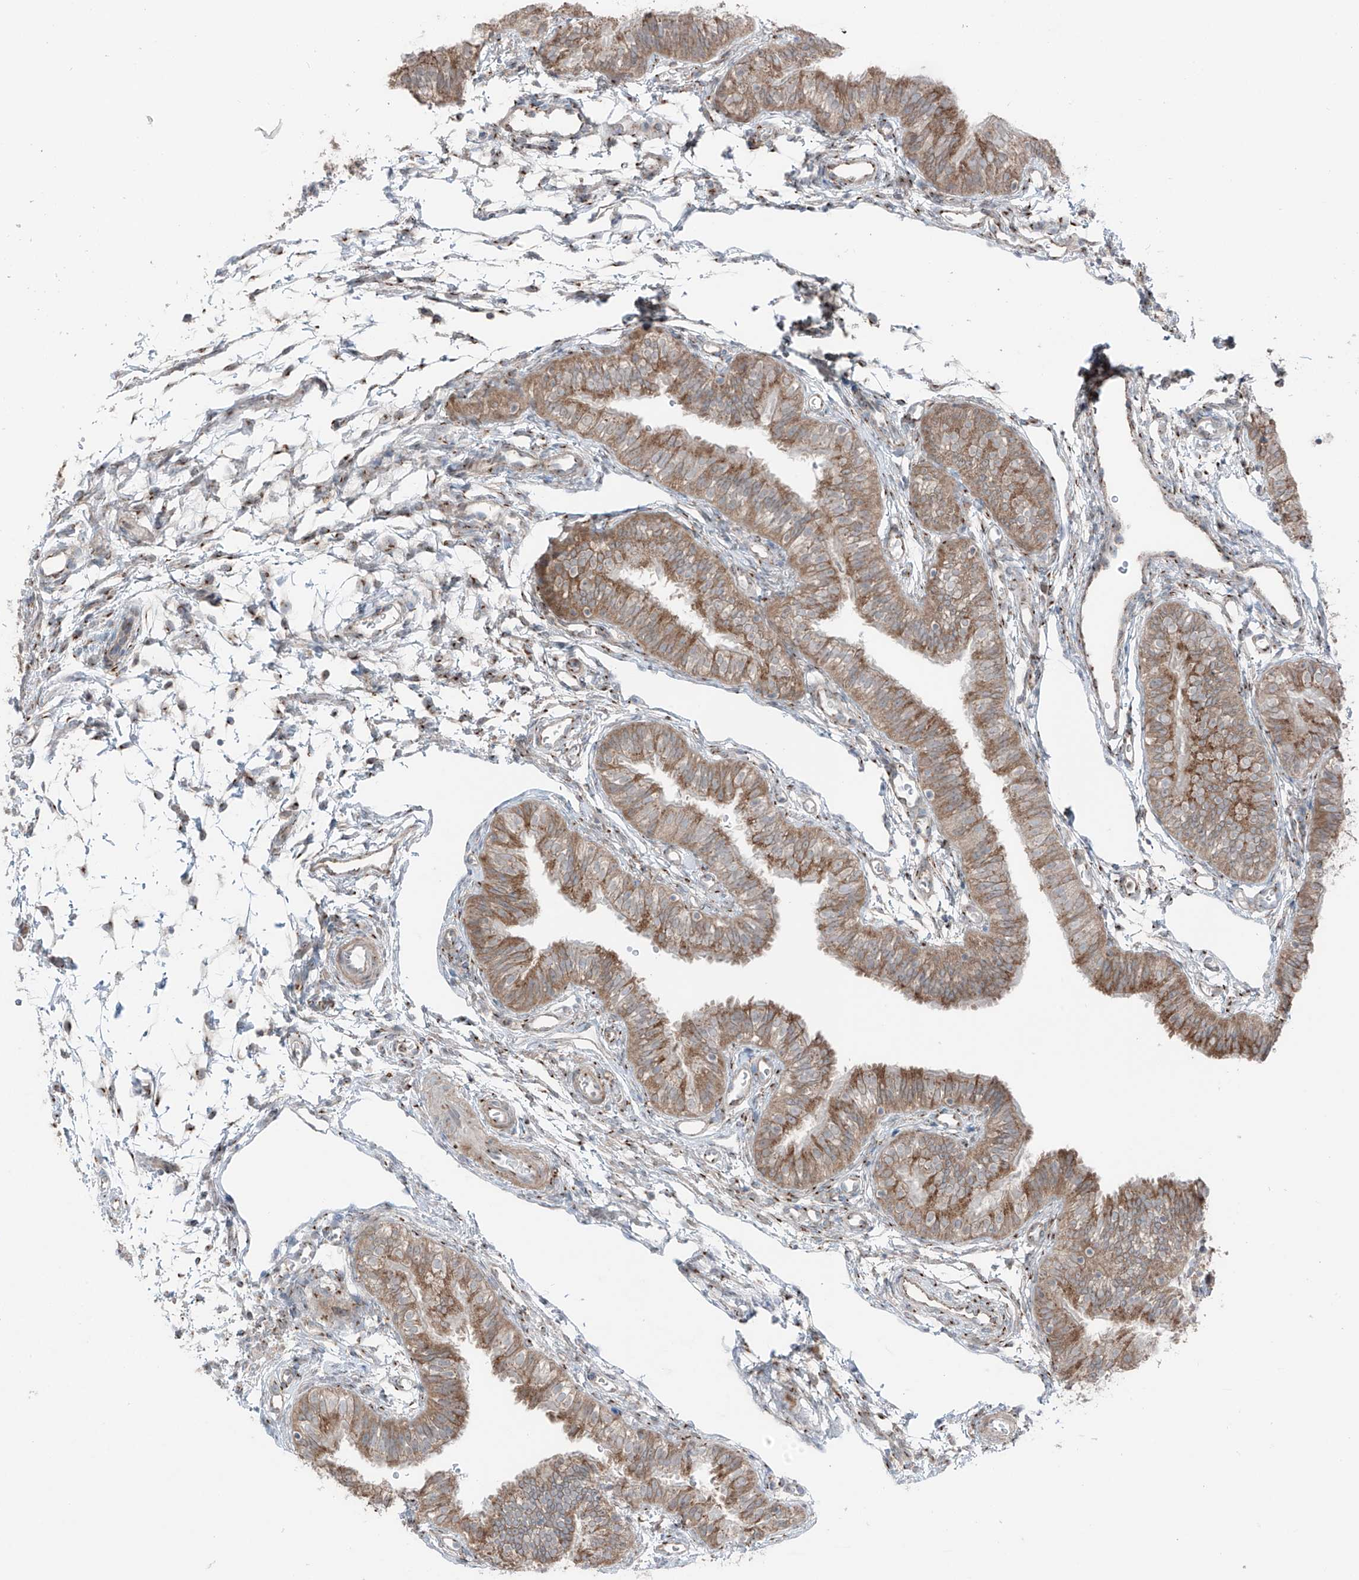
{"staining": {"intensity": "moderate", "quantity": ">75%", "location": "cytoplasmic/membranous"}, "tissue": "fallopian tube", "cell_type": "Glandular cells", "image_type": "normal", "snomed": [{"axis": "morphology", "description": "Normal tissue, NOS"}, {"axis": "topography", "description": "Fallopian tube"}], "caption": "Human fallopian tube stained with a brown dye demonstrates moderate cytoplasmic/membranous positive positivity in about >75% of glandular cells.", "gene": "ERLEC1", "patient": {"sex": "female", "age": 35}}